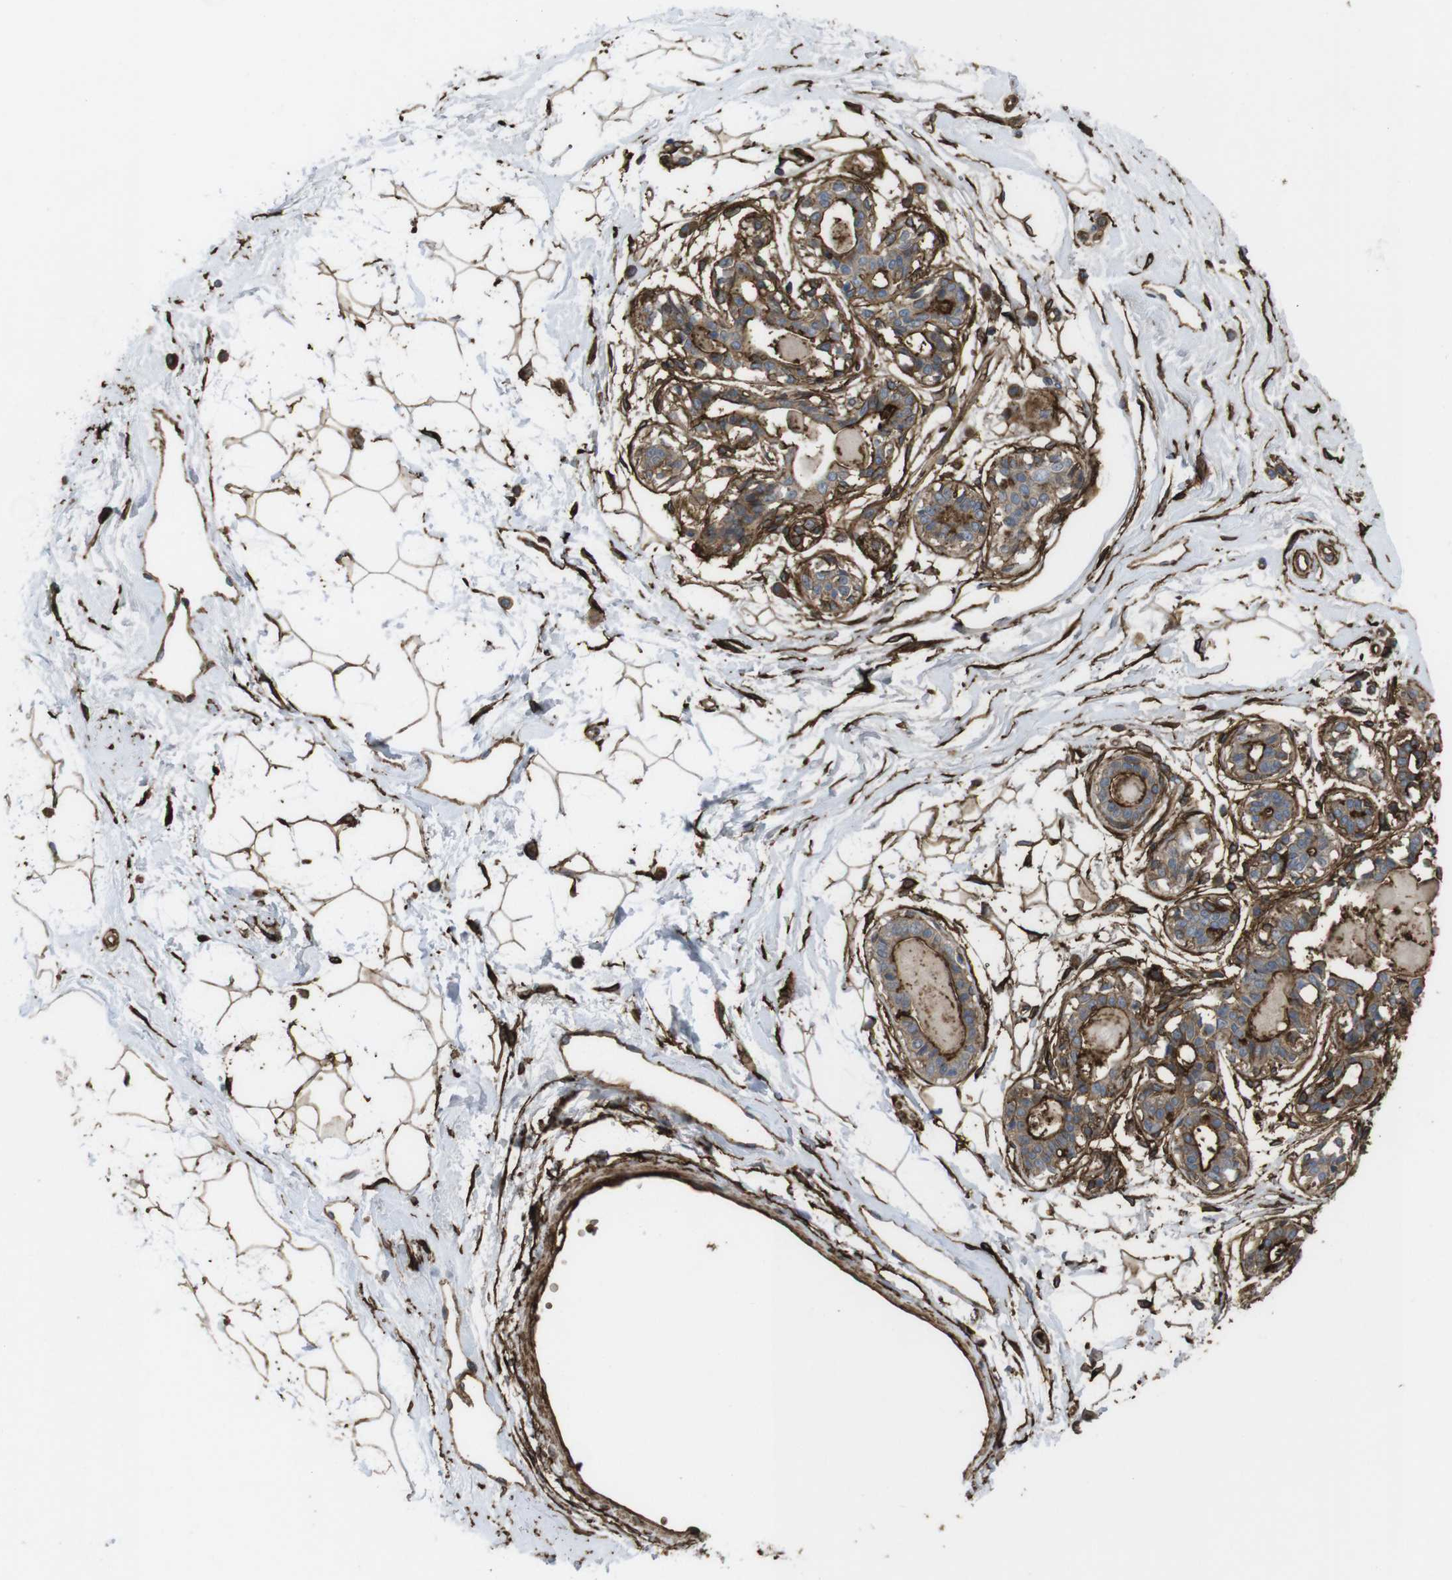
{"staining": {"intensity": "moderate", "quantity": ">75%", "location": "cytoplasmic/membranous"}, "tissue": "breast", "cell_type": "Adipocytes", "image_type": "normal", "snomed": [{"axis": "morphology", "description": "Normal tissue, NOS"}, {"axis": "topography", "description": "Breast"}], "caption": "Protein expression analysis of benign breast reveals moderate cytoplasmic/membranous expression in approximately >75% of adipocytes. (DAB = brown stain, brightfield microscopy at high magnification).", "gene": "CYBRD1", "patient": {"sex": "female", "age": 45}}